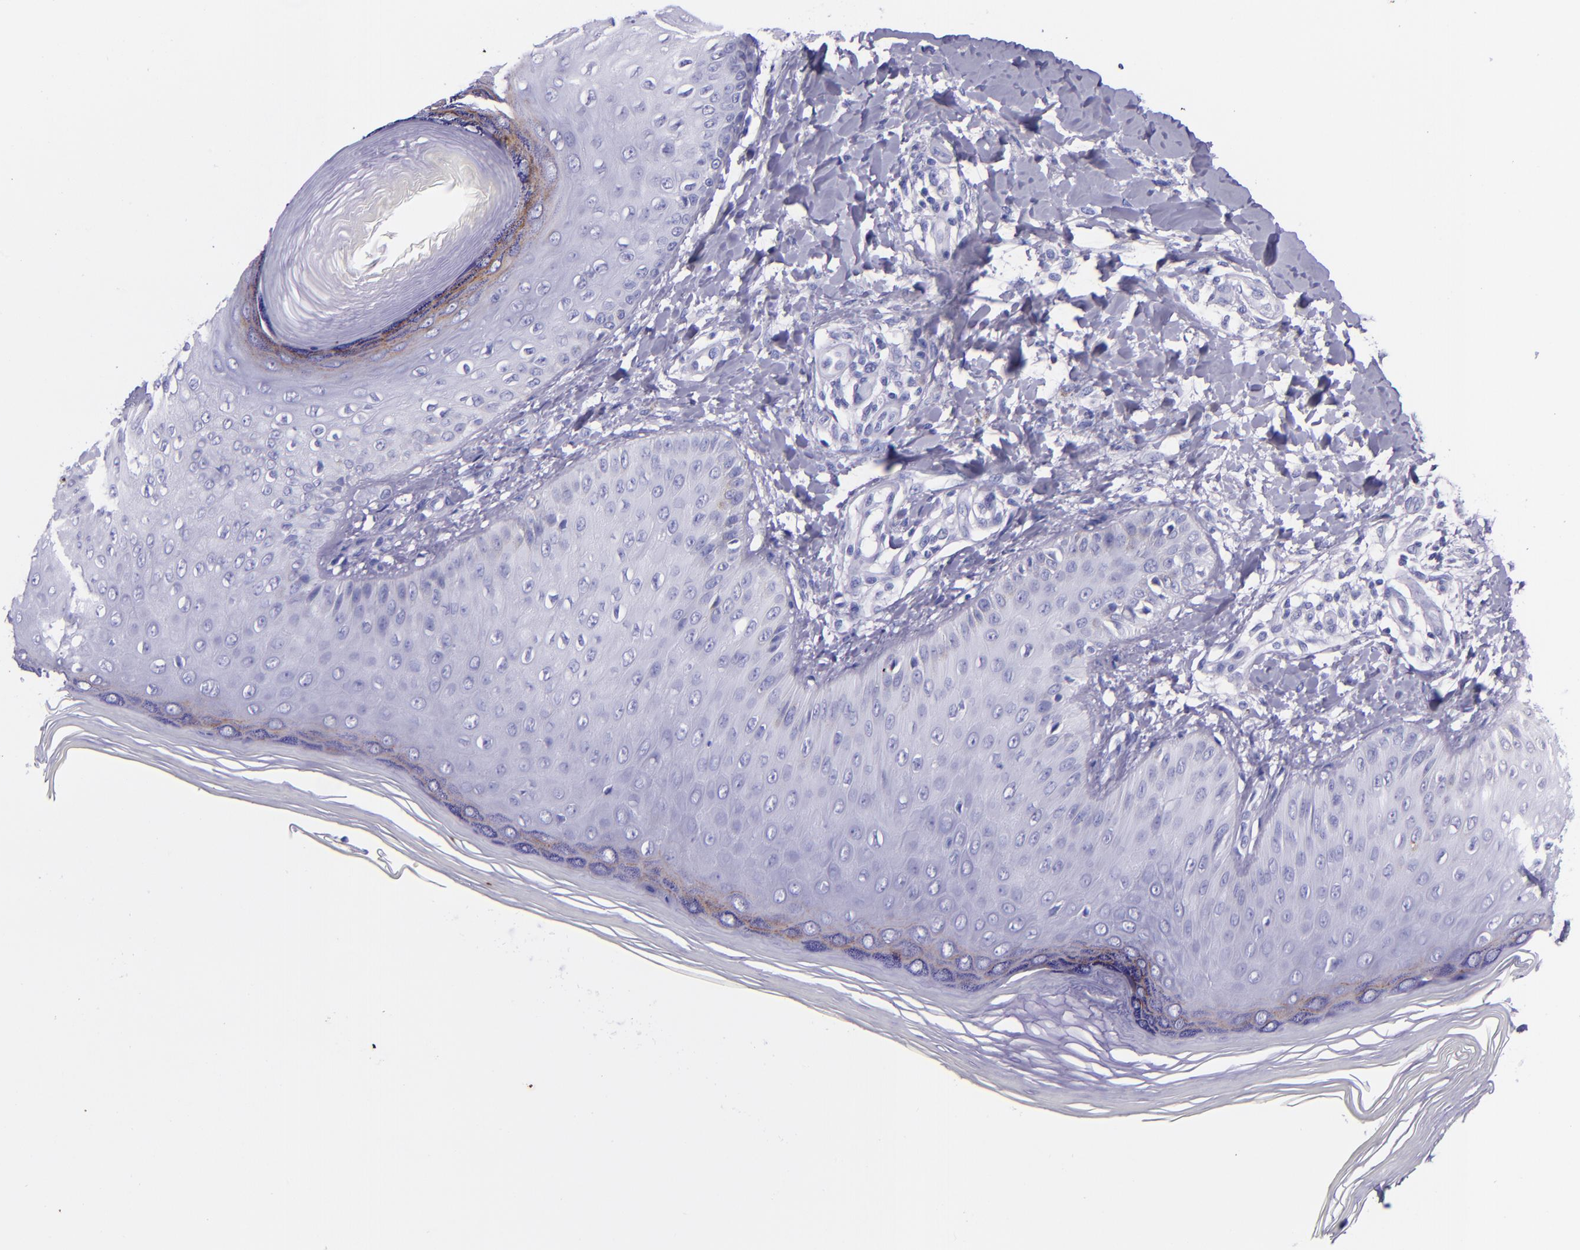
{"staining": {"intensity": "negative", "quantity": "none", "location": "none"}, "tissue": "skin", "cell_type": "Epidermal cells", "image_type": "normal", "snomed": [{"axis": "morphology", "description": "Normal tissue, NOS"}, {"axis": "morphology", "description": "Inflammation, NOS"}, {"axis": "topography", "description": "Soft tissue"}, {"axis": "topography", "description": "Anal"}], "caption": "High magnification brightfield microscopy of benign skin stained with DAB (brown) and counterstained with hematoxylin (blue): epidermal cells show no significant staining.", "gene": "MBP", "patient": {"sex": "female", "age": 15}}